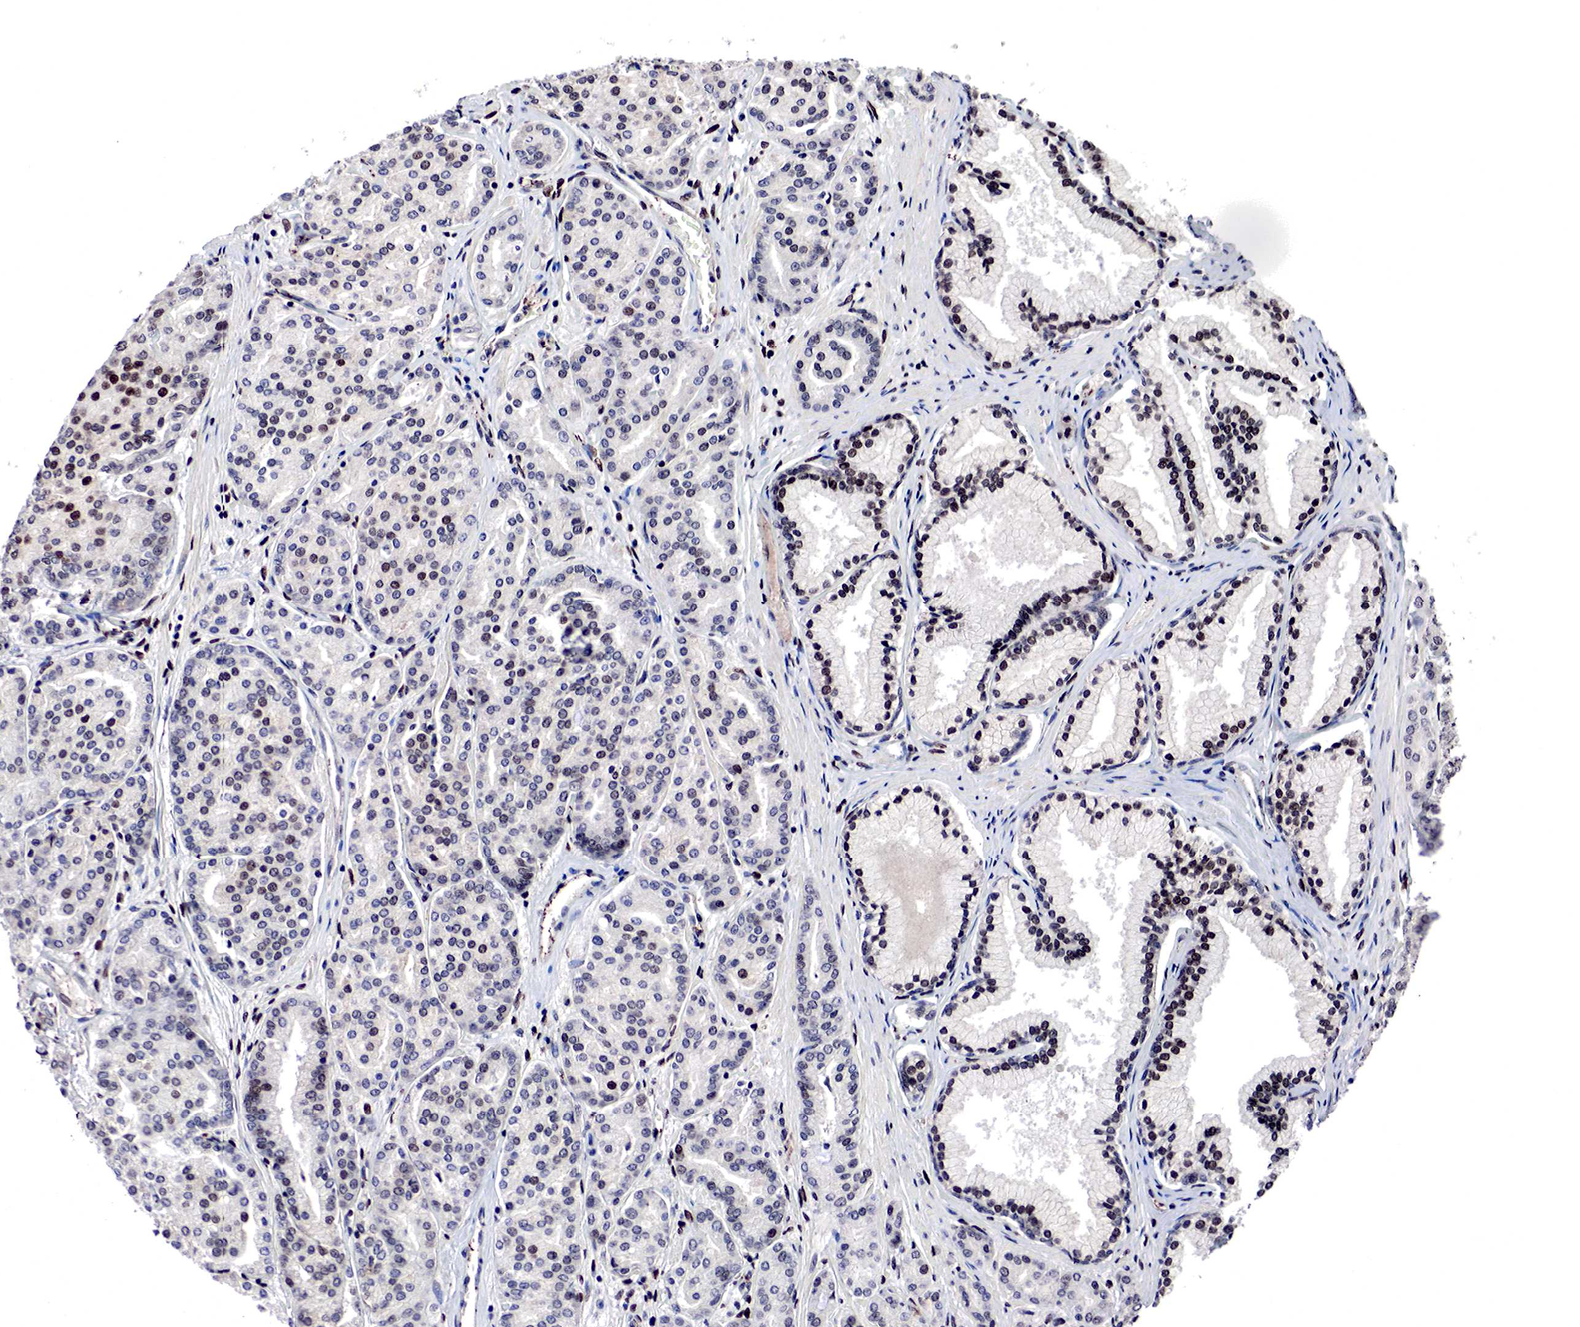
{"staining": {"intensity": "weak", "quantity": "<25%", "location": "nuclear"}, "tissue": "prostate cancer", "cell_type": "Tumor cells", "image_type": "cancer", "snomed": [{"axis": "morphology", "description": "Adenocarcinoma, High grade"}, {"axis": "topography", "description": "Prostate"}], "caption": "Tumor cells show no significant positivity in adenocarcinoma (high-grade) (prostate). (Stains: DAB immunohistochemistry with hematoxylin counter stain, Microscopy: brightfield microscopy at high magnification).", "gene": "DACH2", "patient": {"sex": "male", "age": 64}}